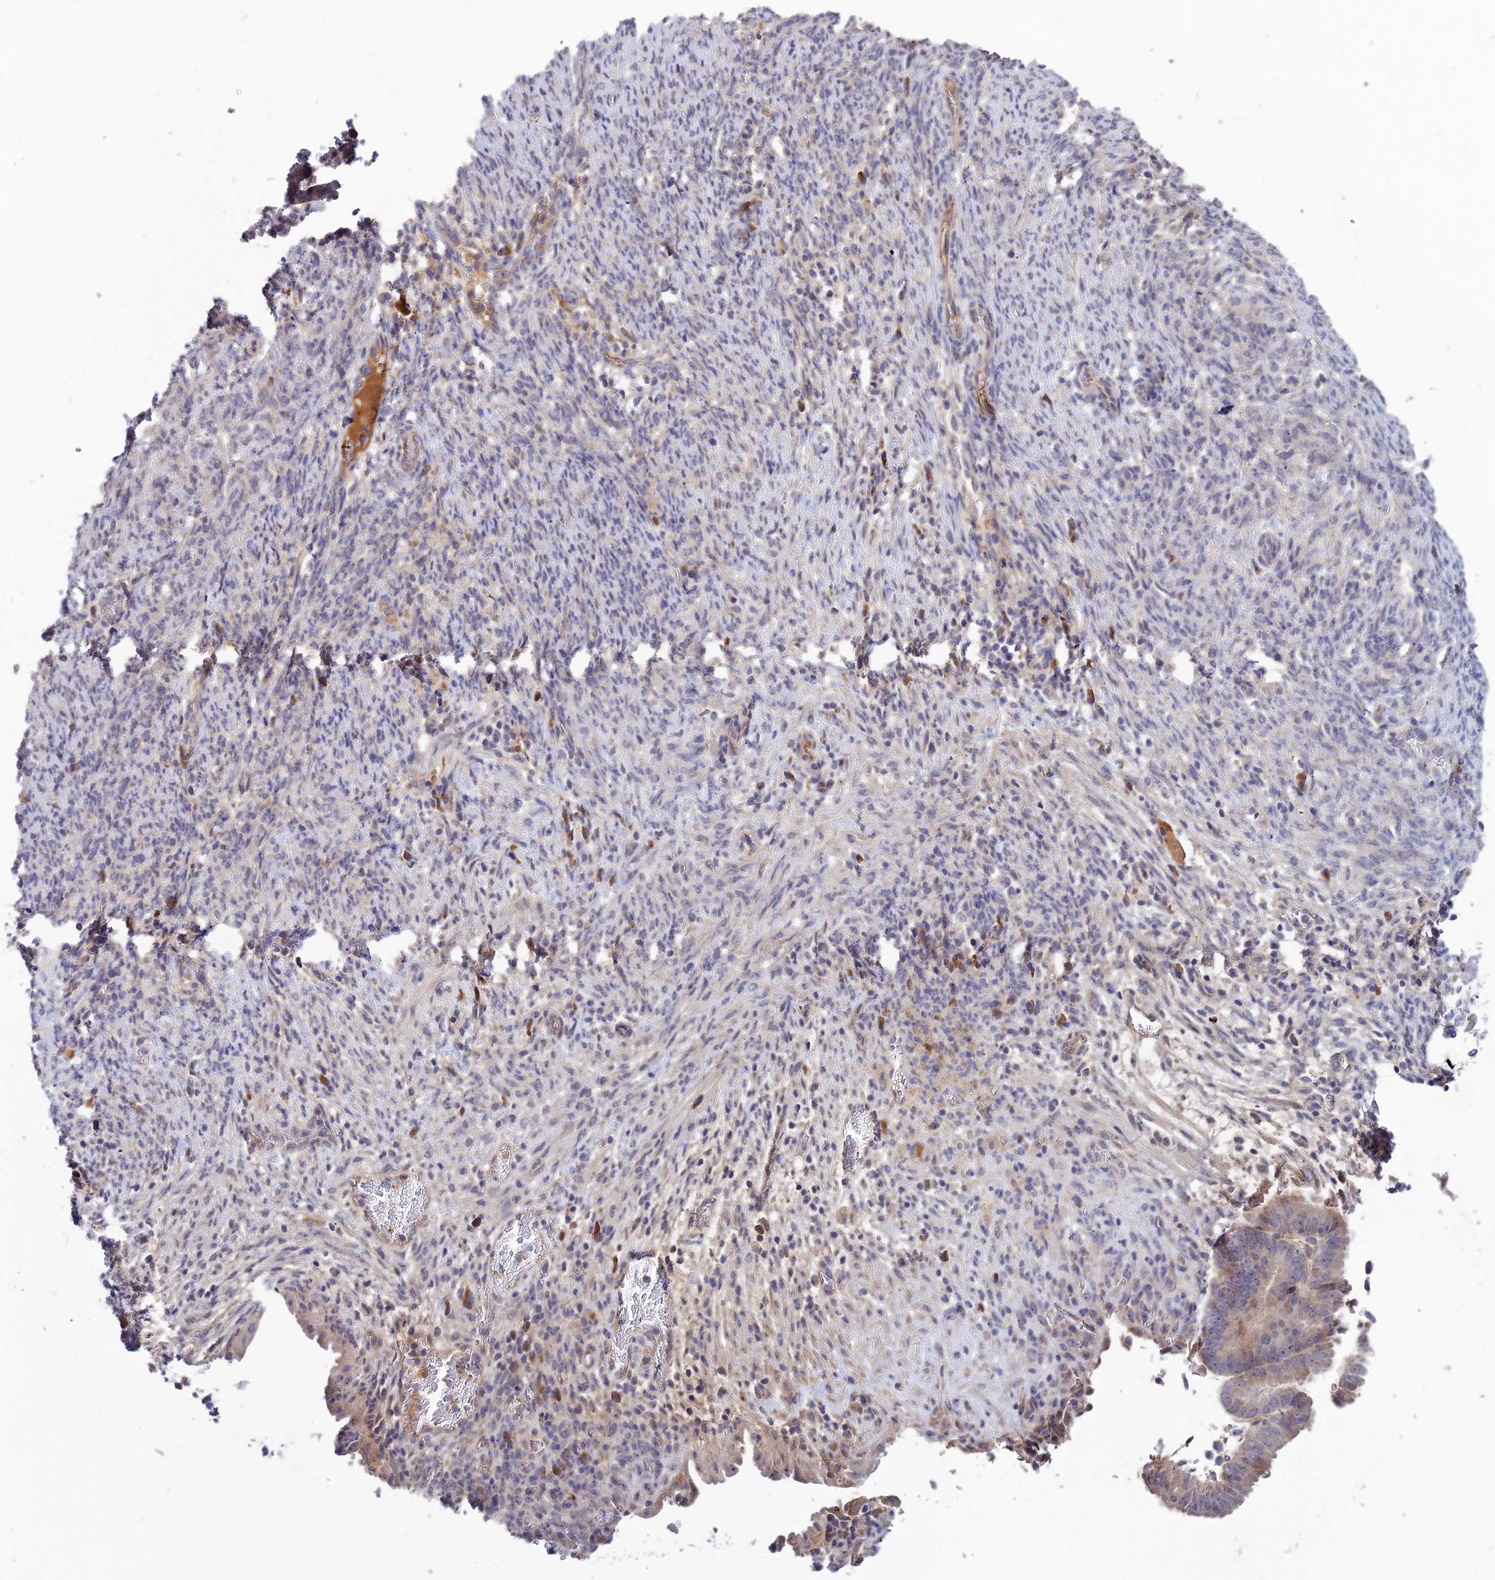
{"staining": {"intensity": "weak", "quantity": ">75%", "location": "cytoplasmic/membranous"}, "tissue": "endometrial cancer", "cell_type": "Tumor cells", "image_type": "cancer", "snomed": [{"axis": "morphology", "description": "Adenocarcinoma, NOS"}, {"axis": "topography", "description": "Endometrium"}], "caption": "IHC (DAB (3,3'-diaminobenzidine)) staining of human endometrial cancer (adenocarcinoma) displays weak cytoplasmic/membranous protein staining in approximately >75% of tumor cells. (DAB (3,3'-diaminobenzidine) IHC with brightfield microscopy, high magnification).", "gene": "CHST5", "patient": {"sex": "female", "age": 70}}